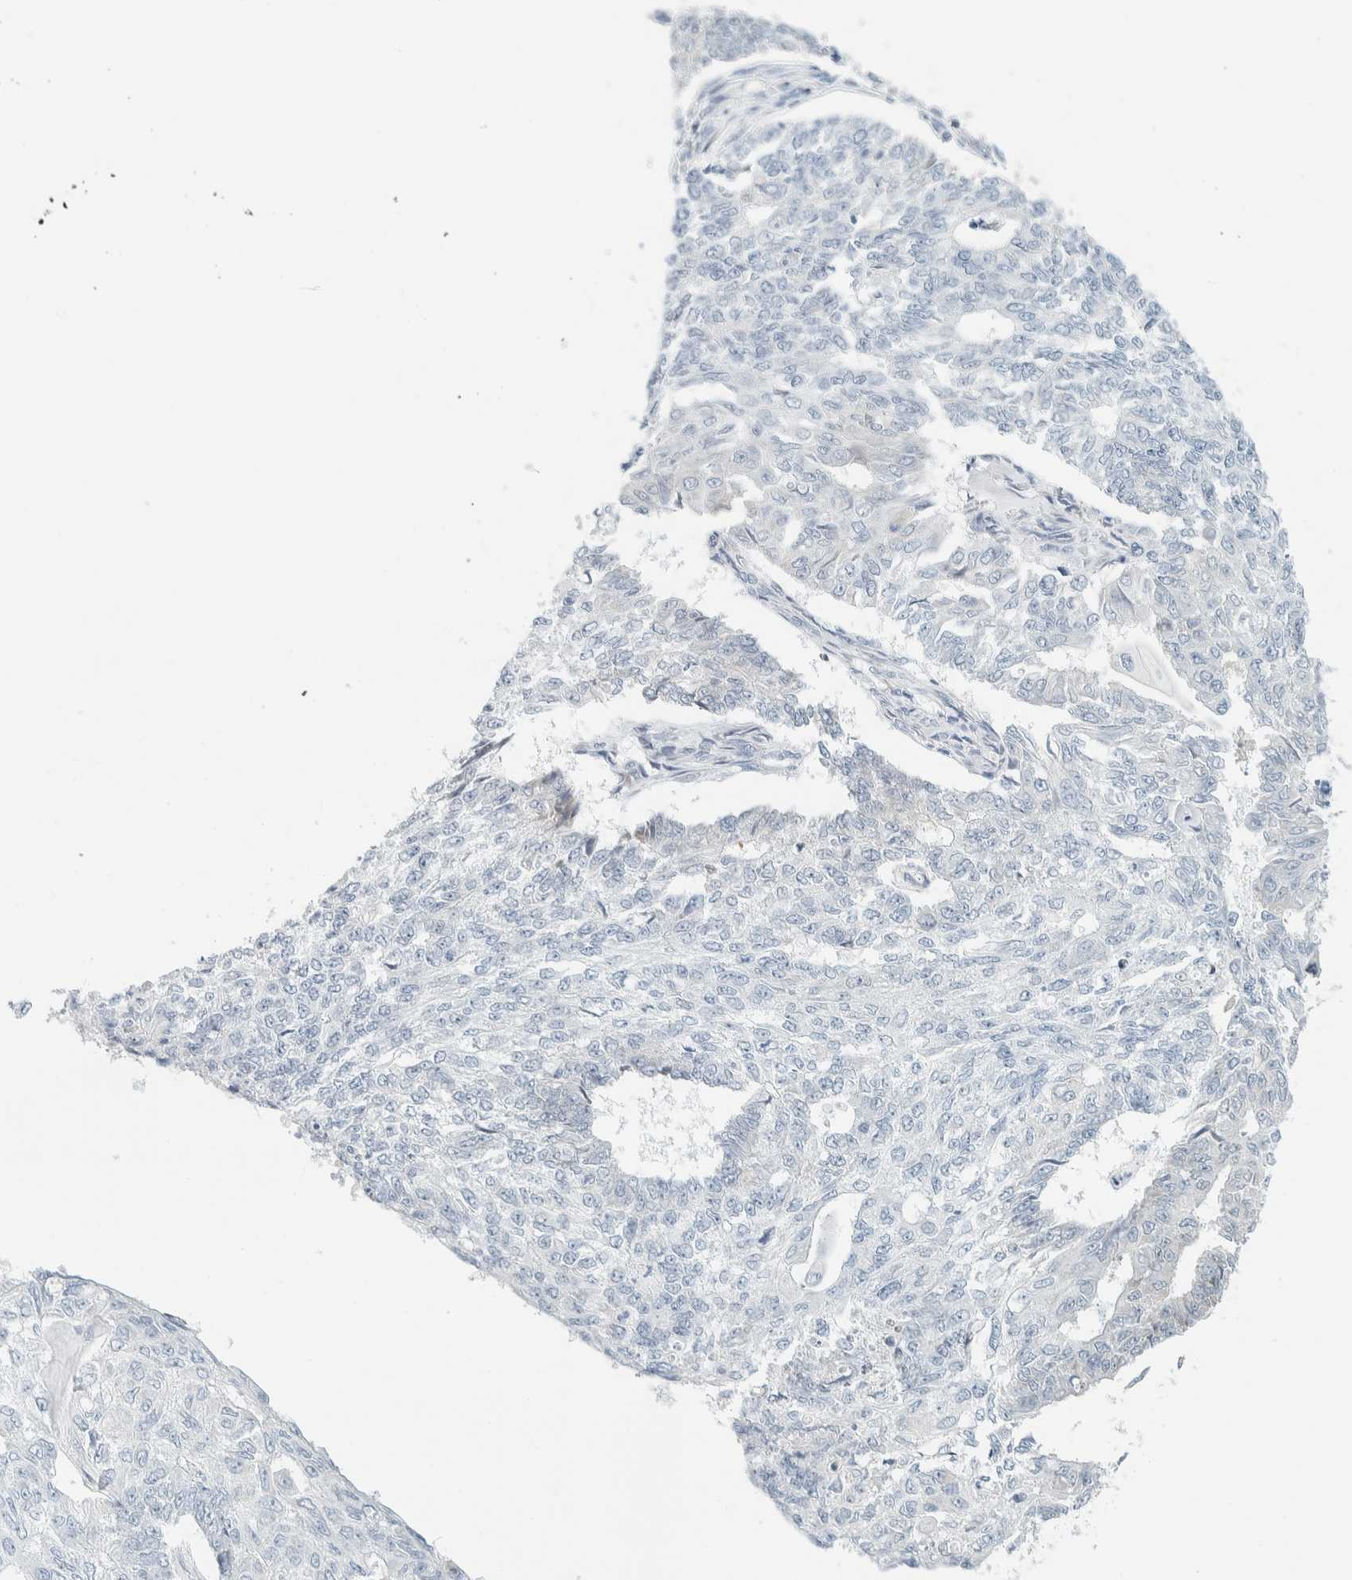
{"staining": {"intensity": "negative", "quantity": "none", "location": "none"}, "tissue": "endometrial cancer", "cell_type": "Tumor cells", "image_type": "cancer", "snomed": [{"axis": "morphology", "description": "Adenocarcinoma, NOS"}, {"axis": "topography", "description": "Endometrium"}], "caption": "Immunohistochemical staining of endometrial adenocarcinoma reveals no significant staining in tumor cells.", "gene": "ARHGAP27", "patient": {"sex": "female", "age": 32}}